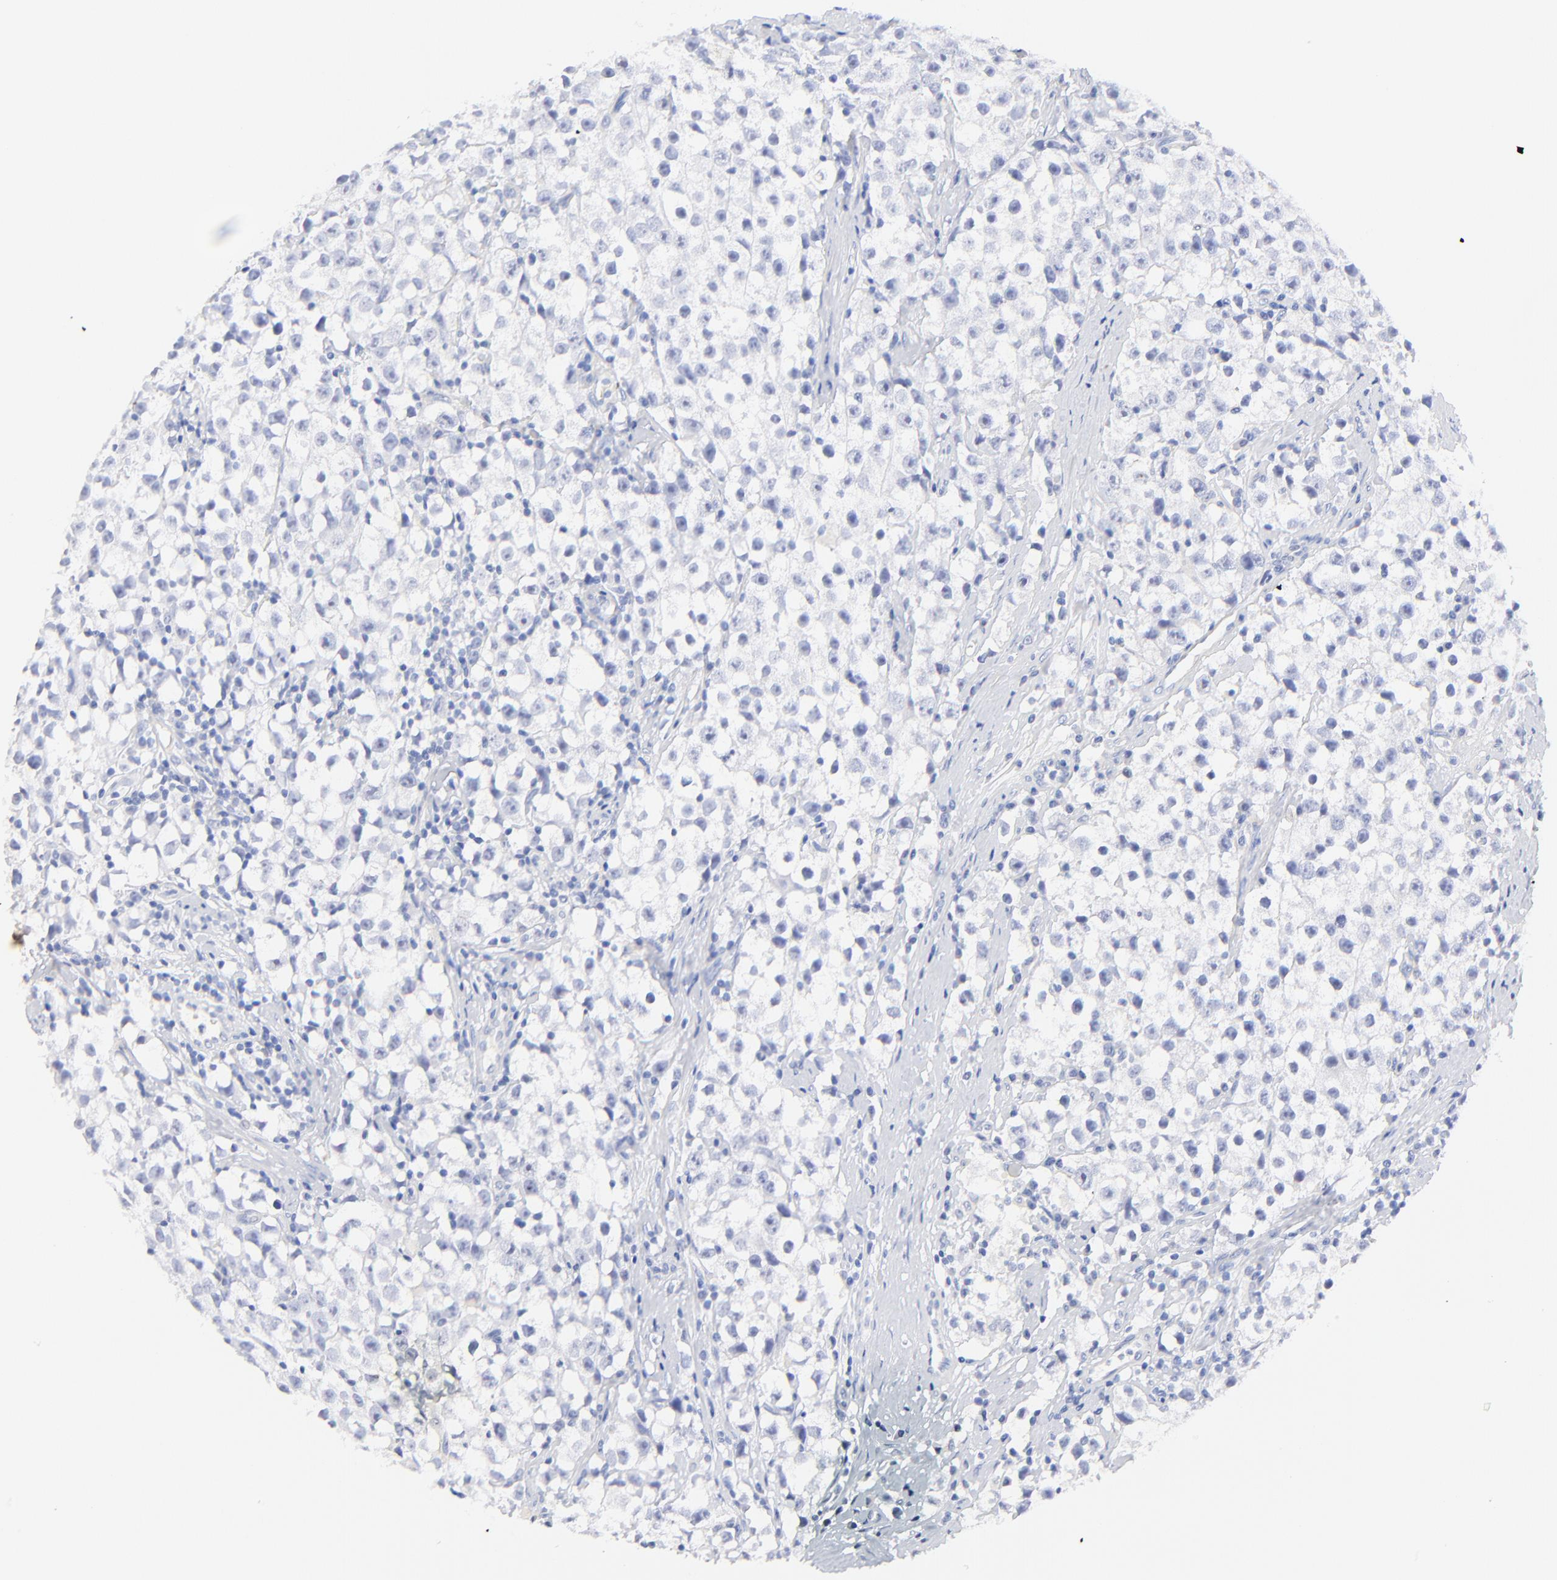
{"staining": {"intensity": "negative", "quantity": "none", "location": "none"}, "tissue": "testis cancer", "cell_type": "Tumor cells", "image_type": "cancer", "snomed": [{"axis": "morphology", "description": "Seminoma, NOS"}, {"axis": "topography", "description": "Testis"}], "caption": "Immunohistochemistry histopathology image of testis cancer (seminoma) stained for a protein (brown), which demonstrates no expression in tumor cells. The staining was performed using DAB to visualize the protein expression in brown, while the nuclei were stained in blue with hematoxylin (Magnification: 20x).", "gene": "SULT4A1", "patient": {"sex": "male", "age": 35}}